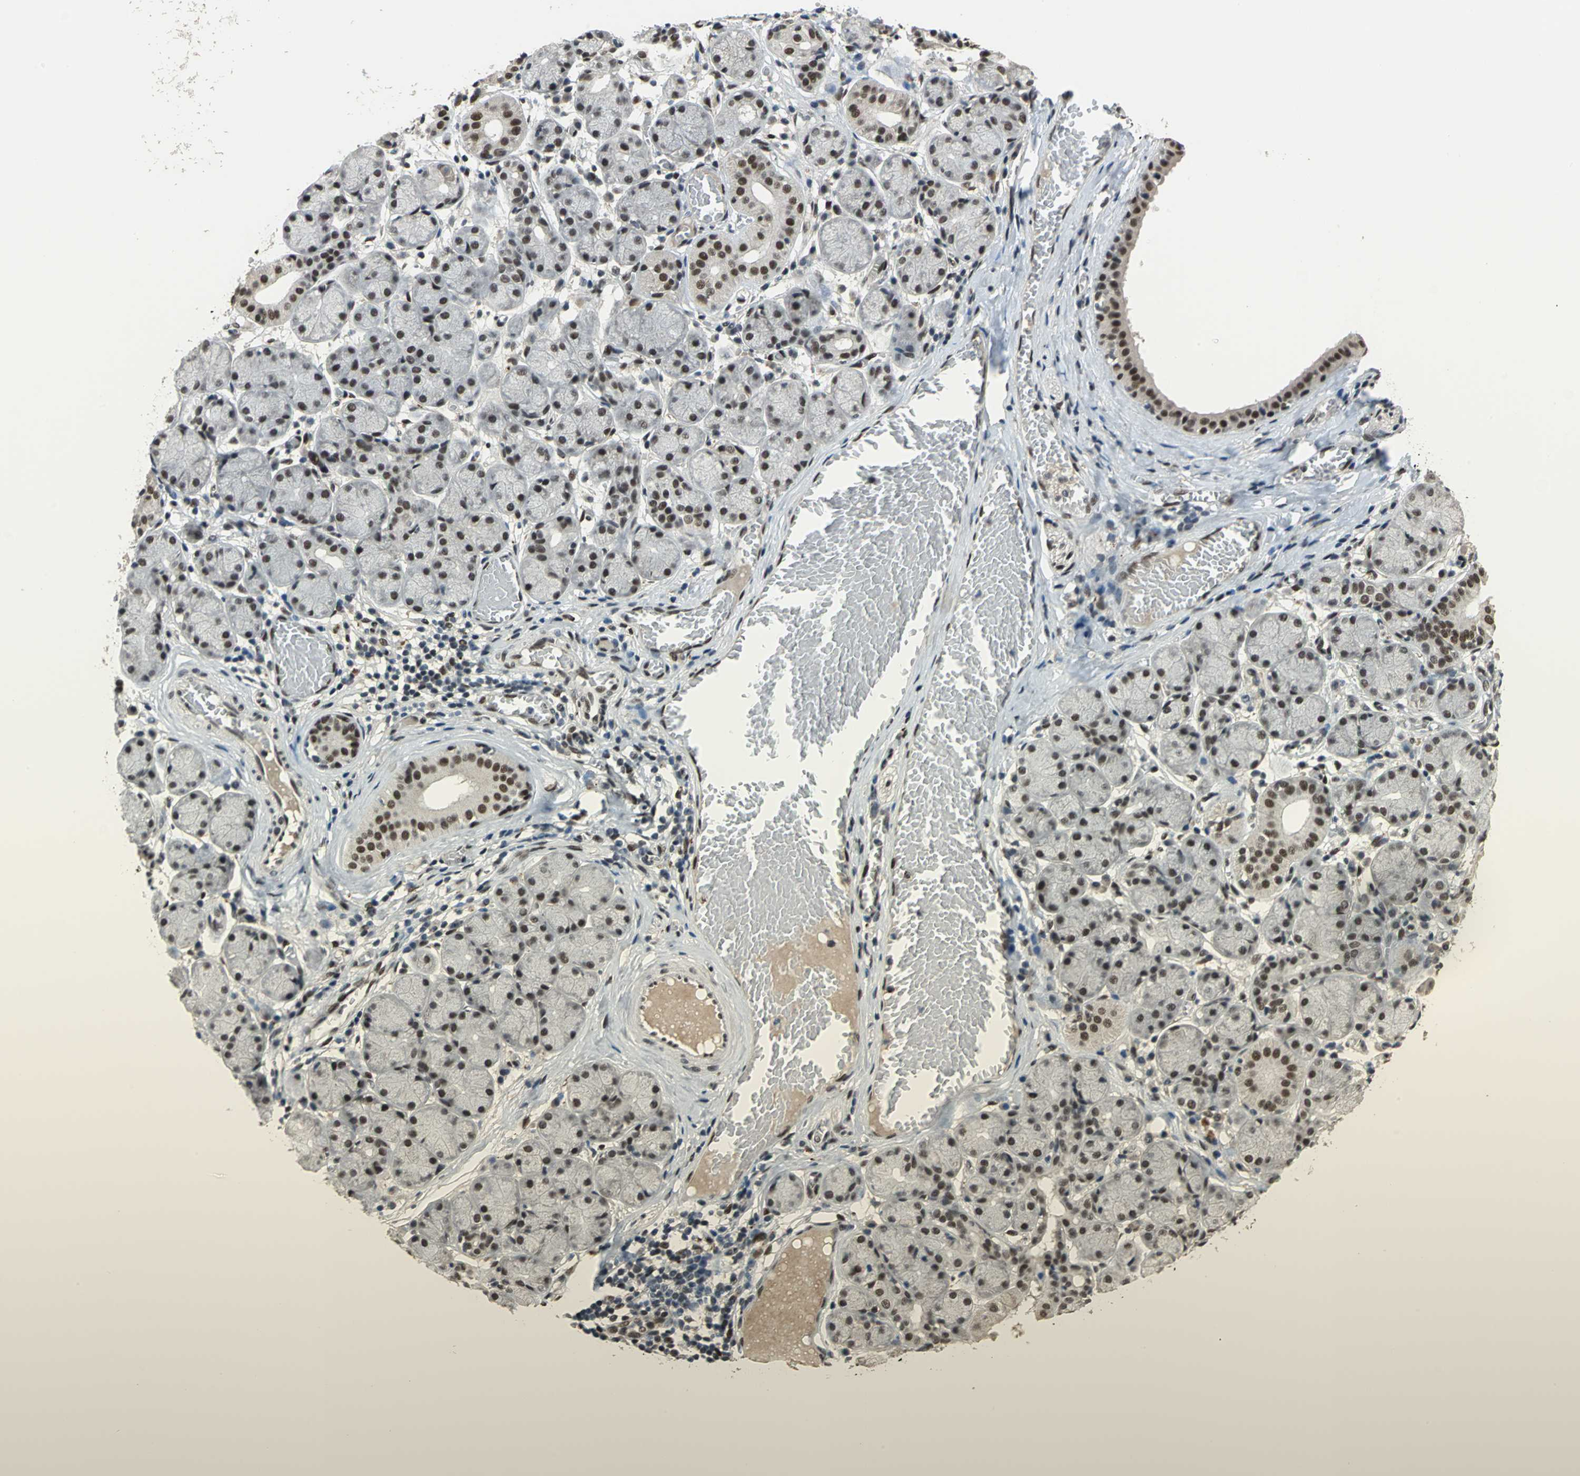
{"staining": {"intensity": "moderate", "quantity": ">75%", "location": "nuclear"}, "tissue": "salivary gland", "cell_type": "Glandular cells", "image_type": "normal", "snomed": [{"axis": "morphology", "description": "Normal tissue, NOS"}, {"axis": "topography", "description": "Salivary gland"}], "caption": "Immunohistochemistry (IHC) staining of unremarkable salivary gland, which demonstrates medium levels of moderate nuclear positivity in about >75% of glandular cells indicating moderate nuclear protein positivity. The staining was performed using DAB (3,3'-diaminobenzidine) (brown) for protein detection and nuclei were counterstained in hematoxylin (blue).", "gene": "ELF2", "patient": {"sex": "female", "age": 24}}